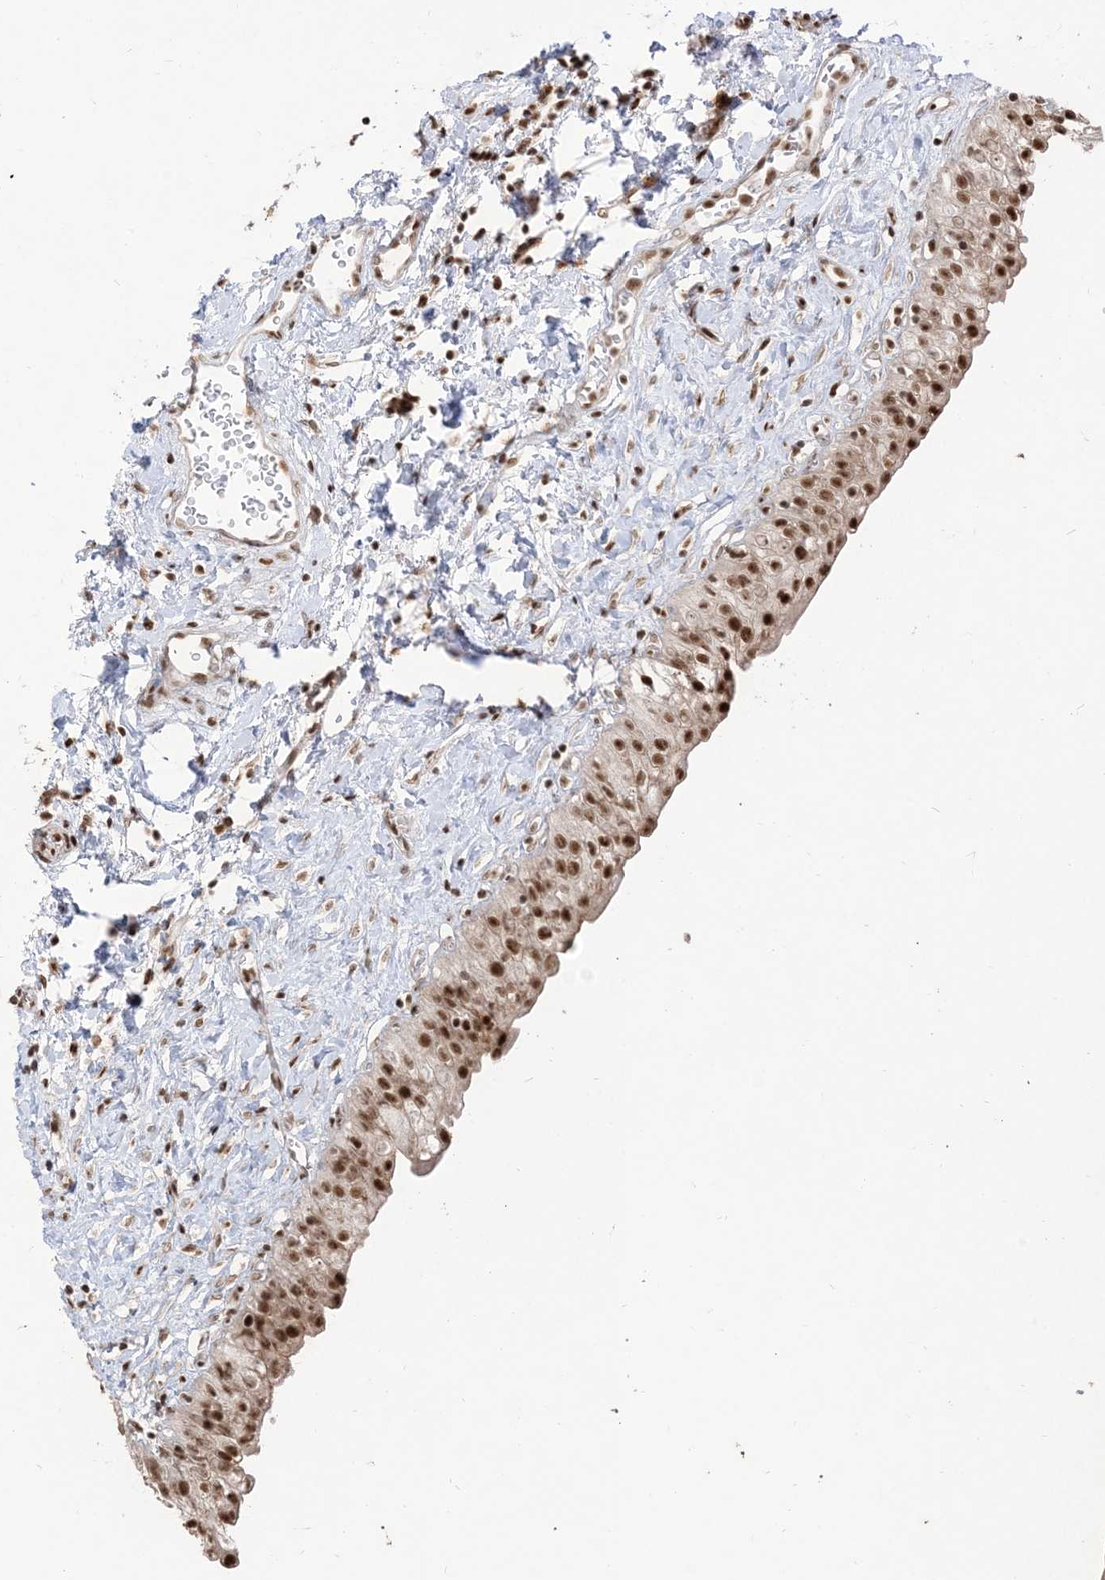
{"staining": {"intensity": "strong", "quantity": ">75%", "location": "nuclear"}, "tissue": "urinary bladder", "cell_type": "Urothelial cells", "image_type": "normal", "snomed": [{"axis": "morphology", "description": "Normal tissue, NOS"}, {"axis": "topography", "description": "Urinary bladder"}], "caption": "Immunohistochemistry (IHC) staining of unremarkable urinary bladder, which displays high levels of strong nuclear expression in about >75% of urothelial cells indicating strong nuclear protein positivity. The staining was performed using DAB (brown) for protein detection and nuclei were counterstained in hematoxylin (blue).", "gene": "ARGLU1", "patient": {"sex": "male", "age": 51}}